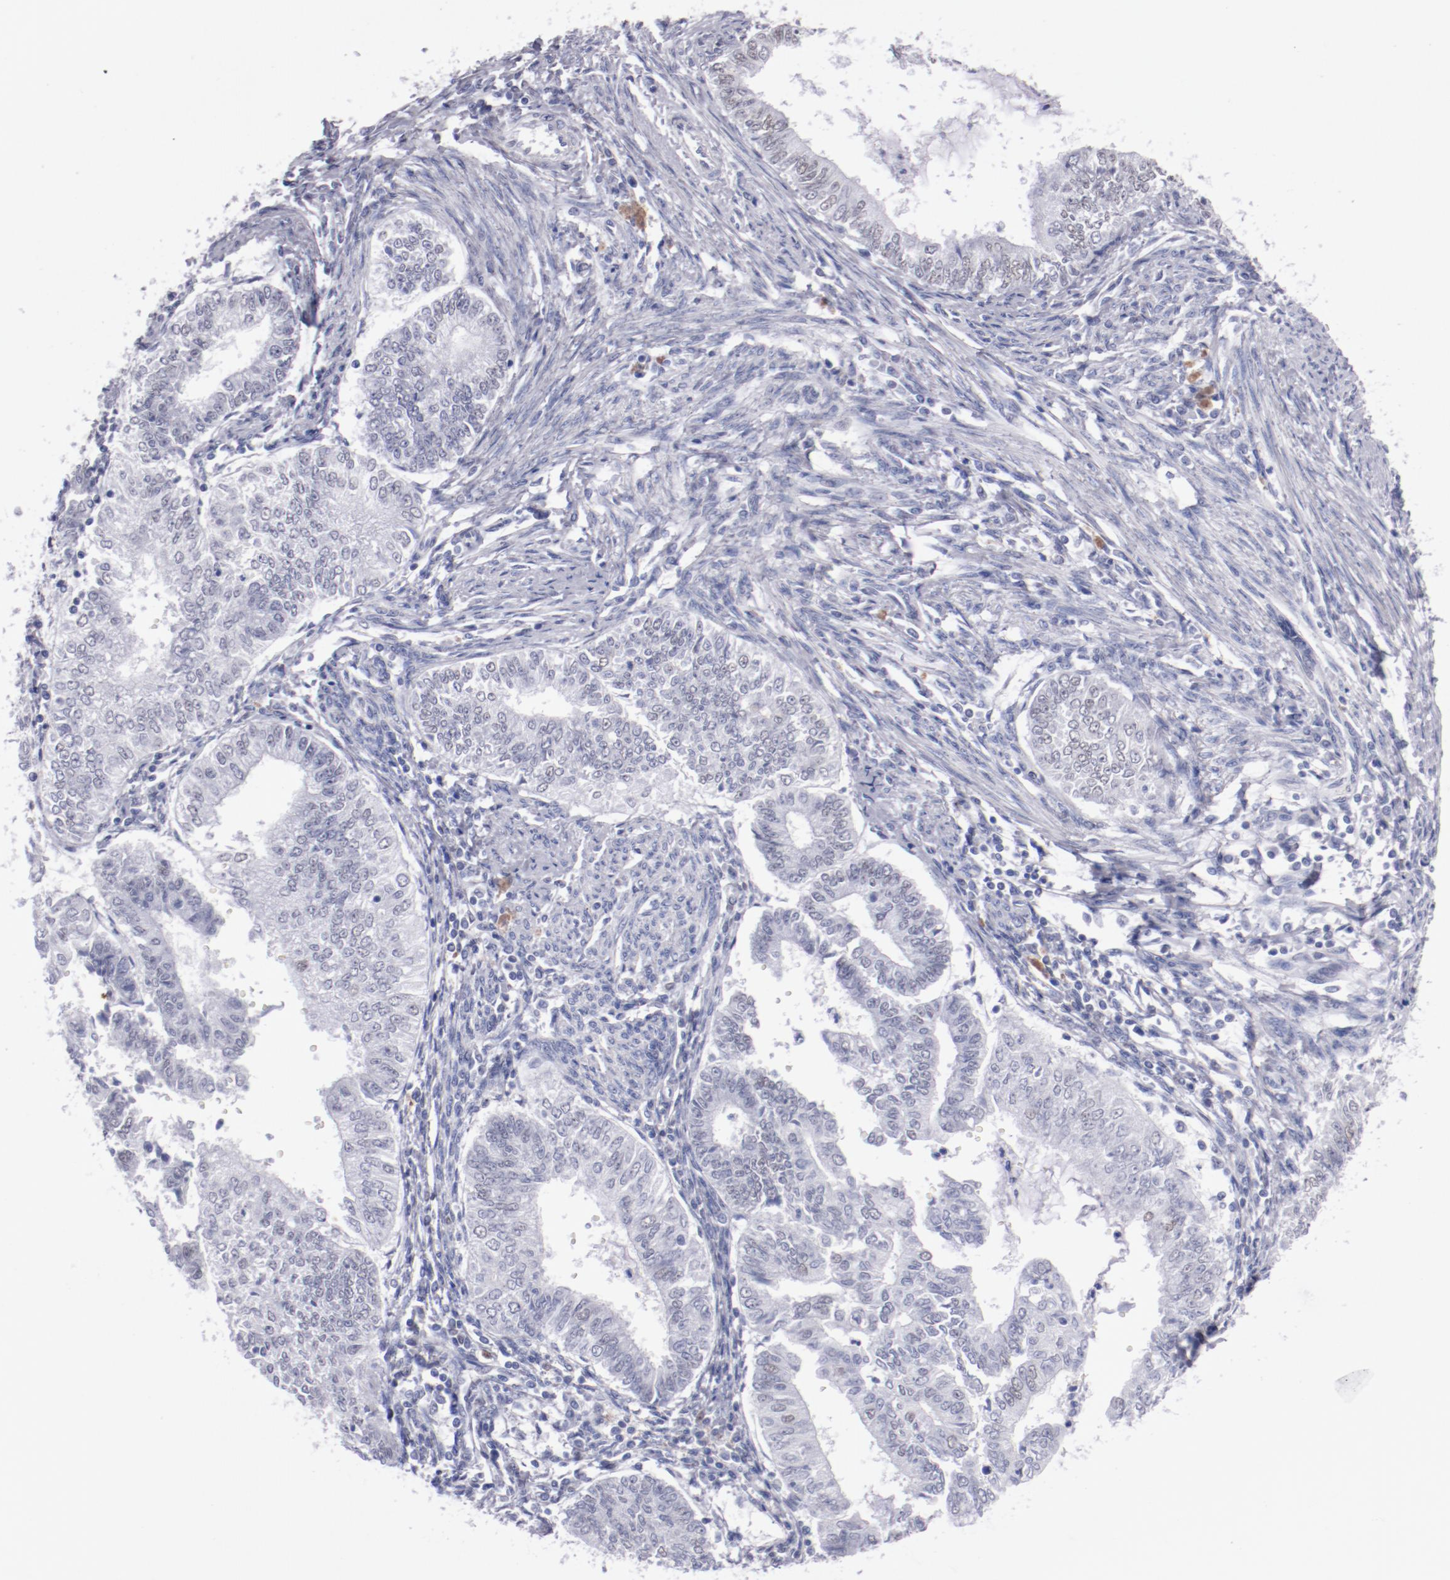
{"staining": {"intensity": "negative", "quantity": "none", "location": "none"}, "tissue": "endometrial cancer", "cell_type": "Tumor cells", "image_type": "cancer", "snomed": [{"axis": "morphology", "description": "Adenocarcinoma, NOS"}, {"axis": "topography", "description": "Endometrium"}], "caption": "The immunohistochemistry (IHC) micrograph has no significant staining in tumor cells of adenocarcinoma (endometrial) tissue.", "gene": "HNF1B", "patient": {"sex": "female", "age": 66}}